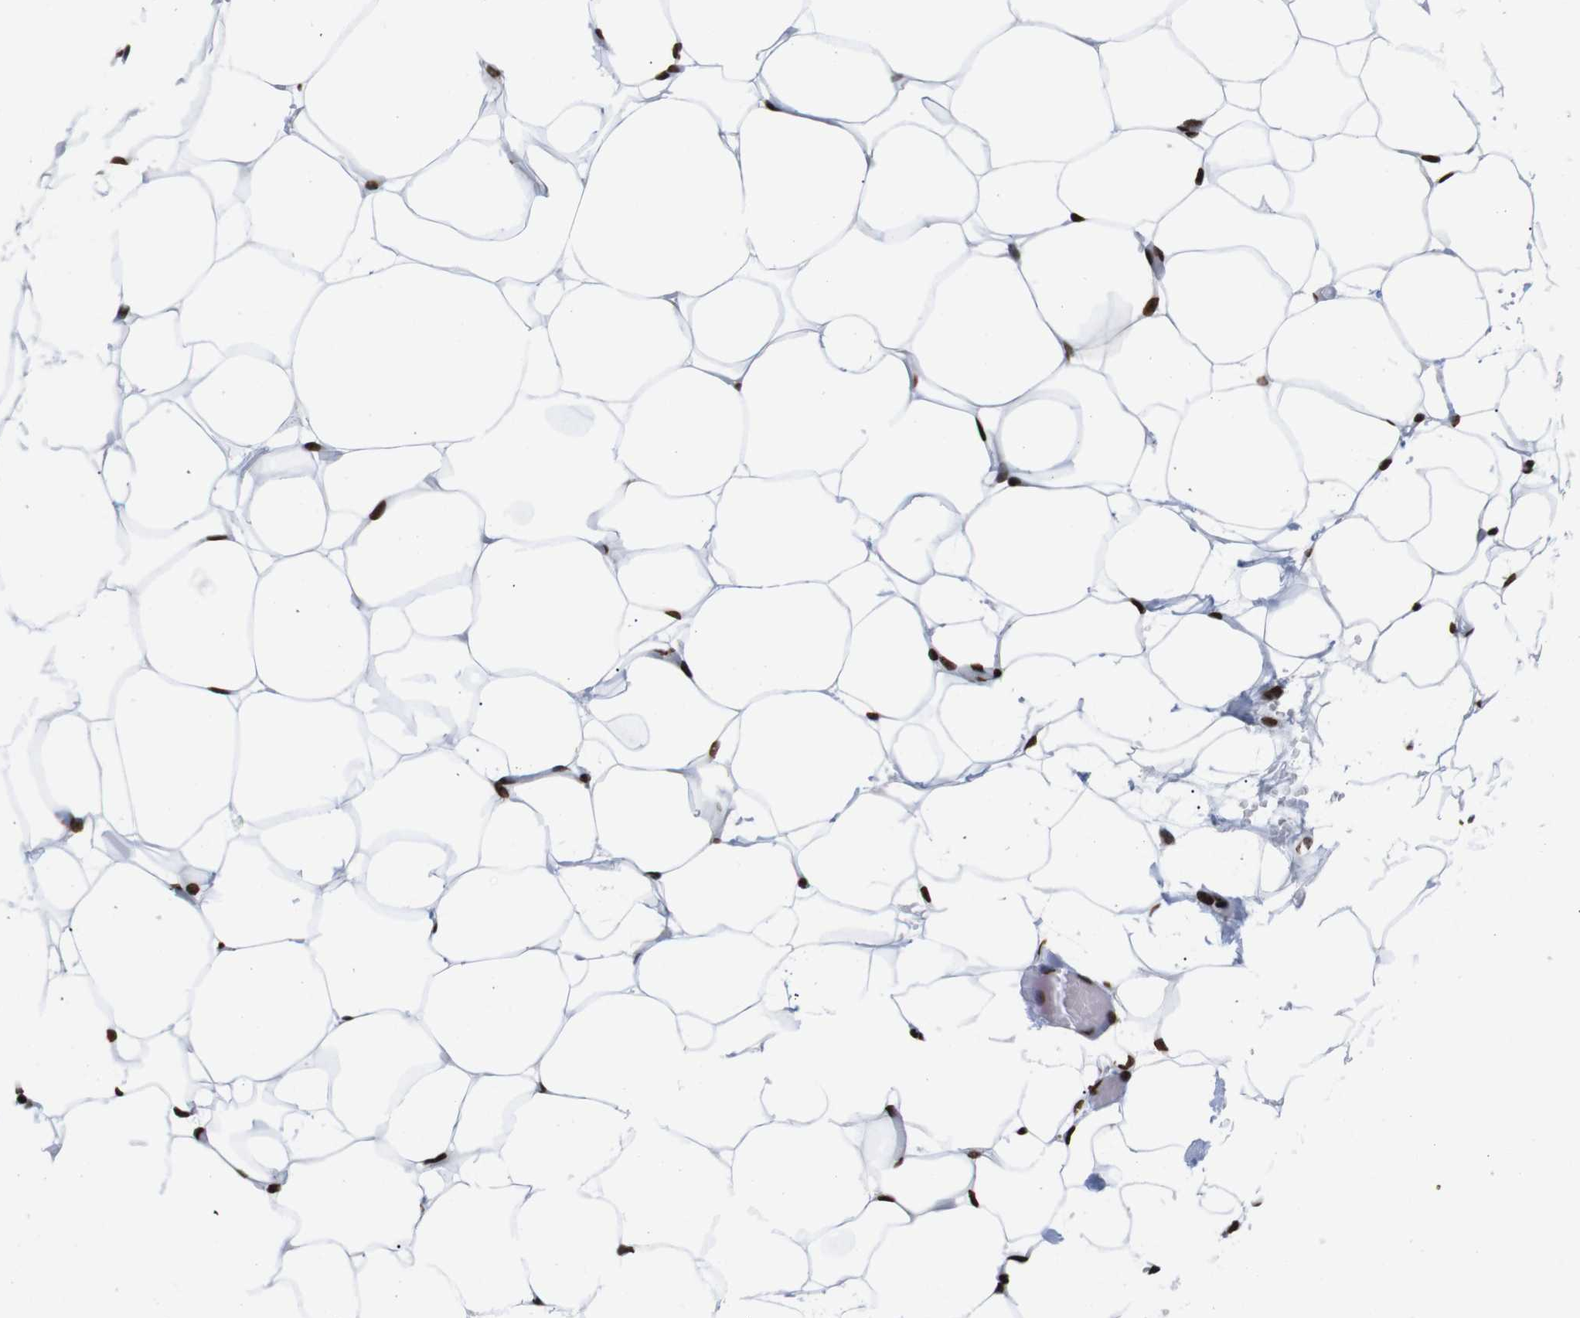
{"staining": {"intensity": "strong", "quantity": ">75%", "location": "nuclear"}, "tissue": "adipose tissue", "cell_type": "Adipocytes", "image_type": "normal", "snomed": [{"axis": "morphology", "description": "Normal tissue, NOS"}, {"axis": "topography", "description": "Breast"}, {"axis": "topography", "description": "Adipose tissue"}], "caption": "Immunohistochemistry (IHC) (DAB) staining of unremarkable adipose tissue shows strong nuclear protein positivity in about >75% of adipocytes. Nuclei are stained in blue.", "gene": "H1", "patient": {"sex": "female", "age": 25}}